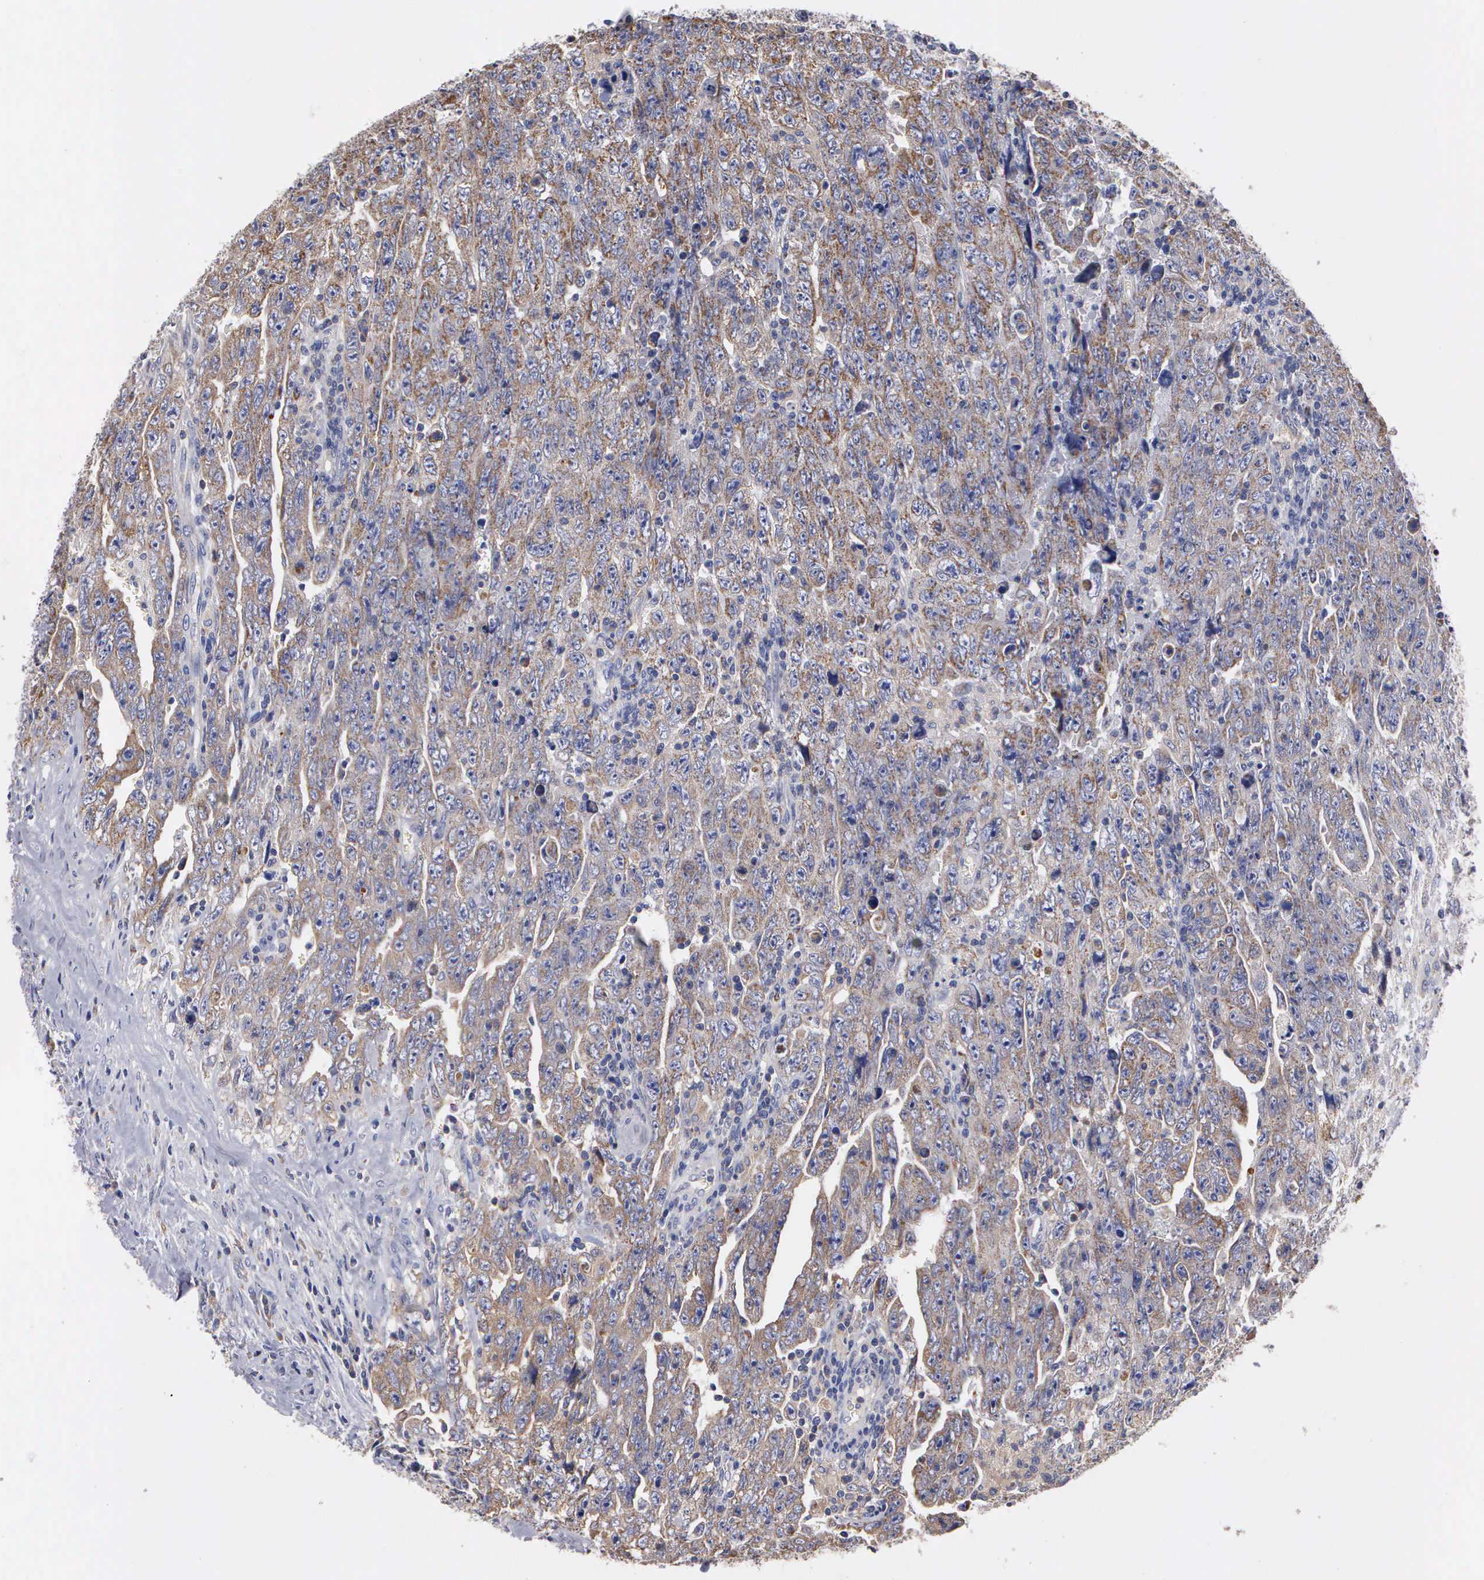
{"staining": {"intensity": "moderate", "quantity": ">75%", "location": "cytoplasmic/membranous"}, "tissue": "testis cancer", "cell_type": "Tumor cells", "image_type": "cancer", "snomed": [{"axis": "morphology", "description": "Carcinoma, Embryonal, NOS"}, {"axis": "topography", "description": "Testis"}], "caption": "IHC micrograph of embryonal carcinoma (testis) stained for a protein (brown), which reveals medium levels of moderate cytoplasmic/membranous expression in approximately >75% of tumor cells.", "gene": "PTGS2", "patient": {"sex": "male", "age": 28}}